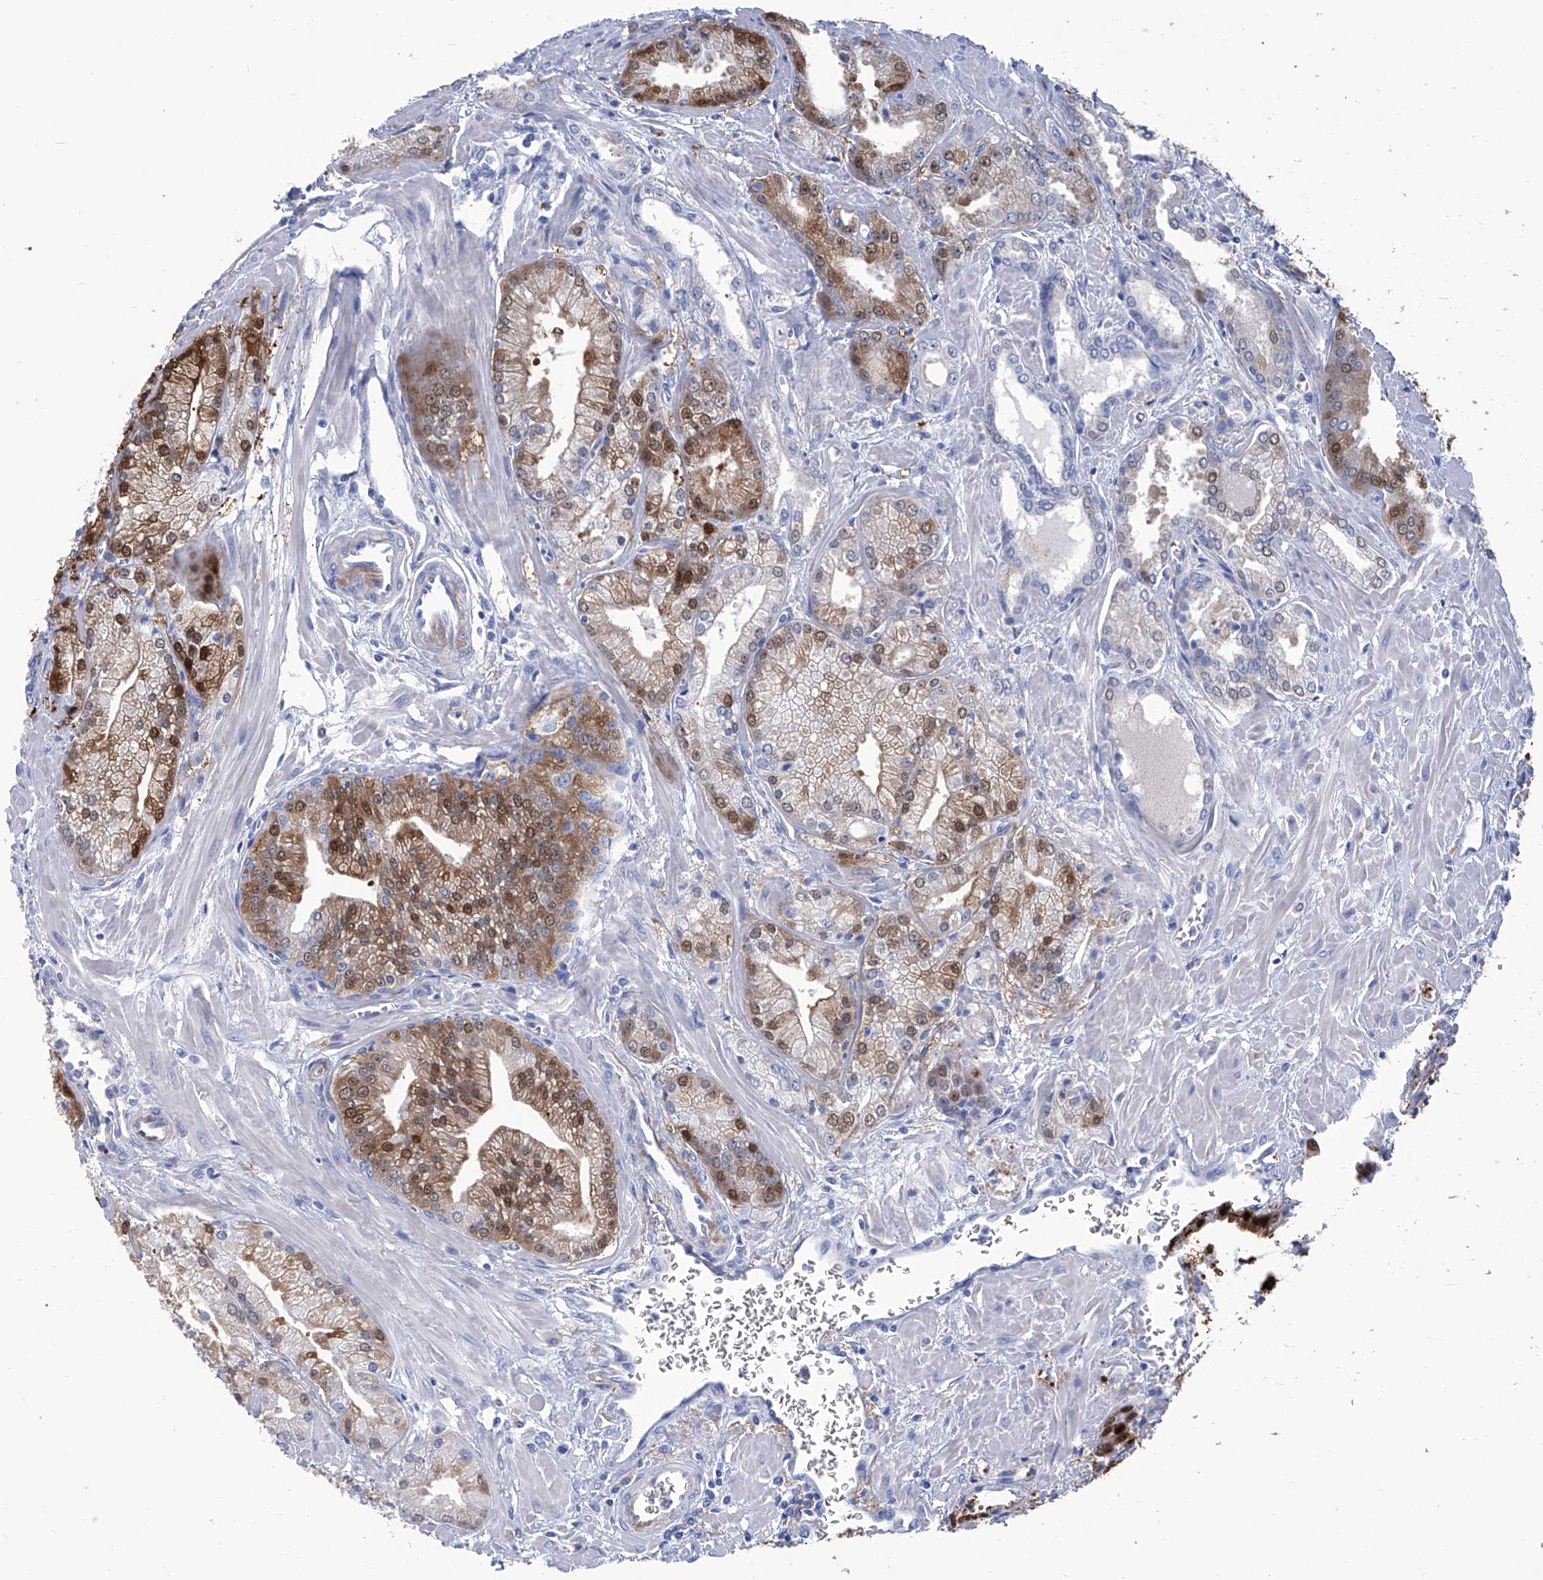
{"staining": {"intensity": "moderate", "quantity": "25%-75%", "location": "cytoplasmic/membranous,nuclear"}, "tissue": "prostate cancer", "cell_type": "Tumor cells", "image_type": "cancer", "snomed": [{"axis": "morphology", "description": "Adenocarcinoma, Low grade"}, {"axis": "topography", "description": "Prostate"}], "caption": "Moderate cytoplasmic/membranous and nuclear positivity for a protein is seen in about 25%-75% of tumor cells of prostate low-grade adenocarcinoma using immunohistochemistry.", "gene": "SMS", "patient": {"sex": "male", "age": 67}}